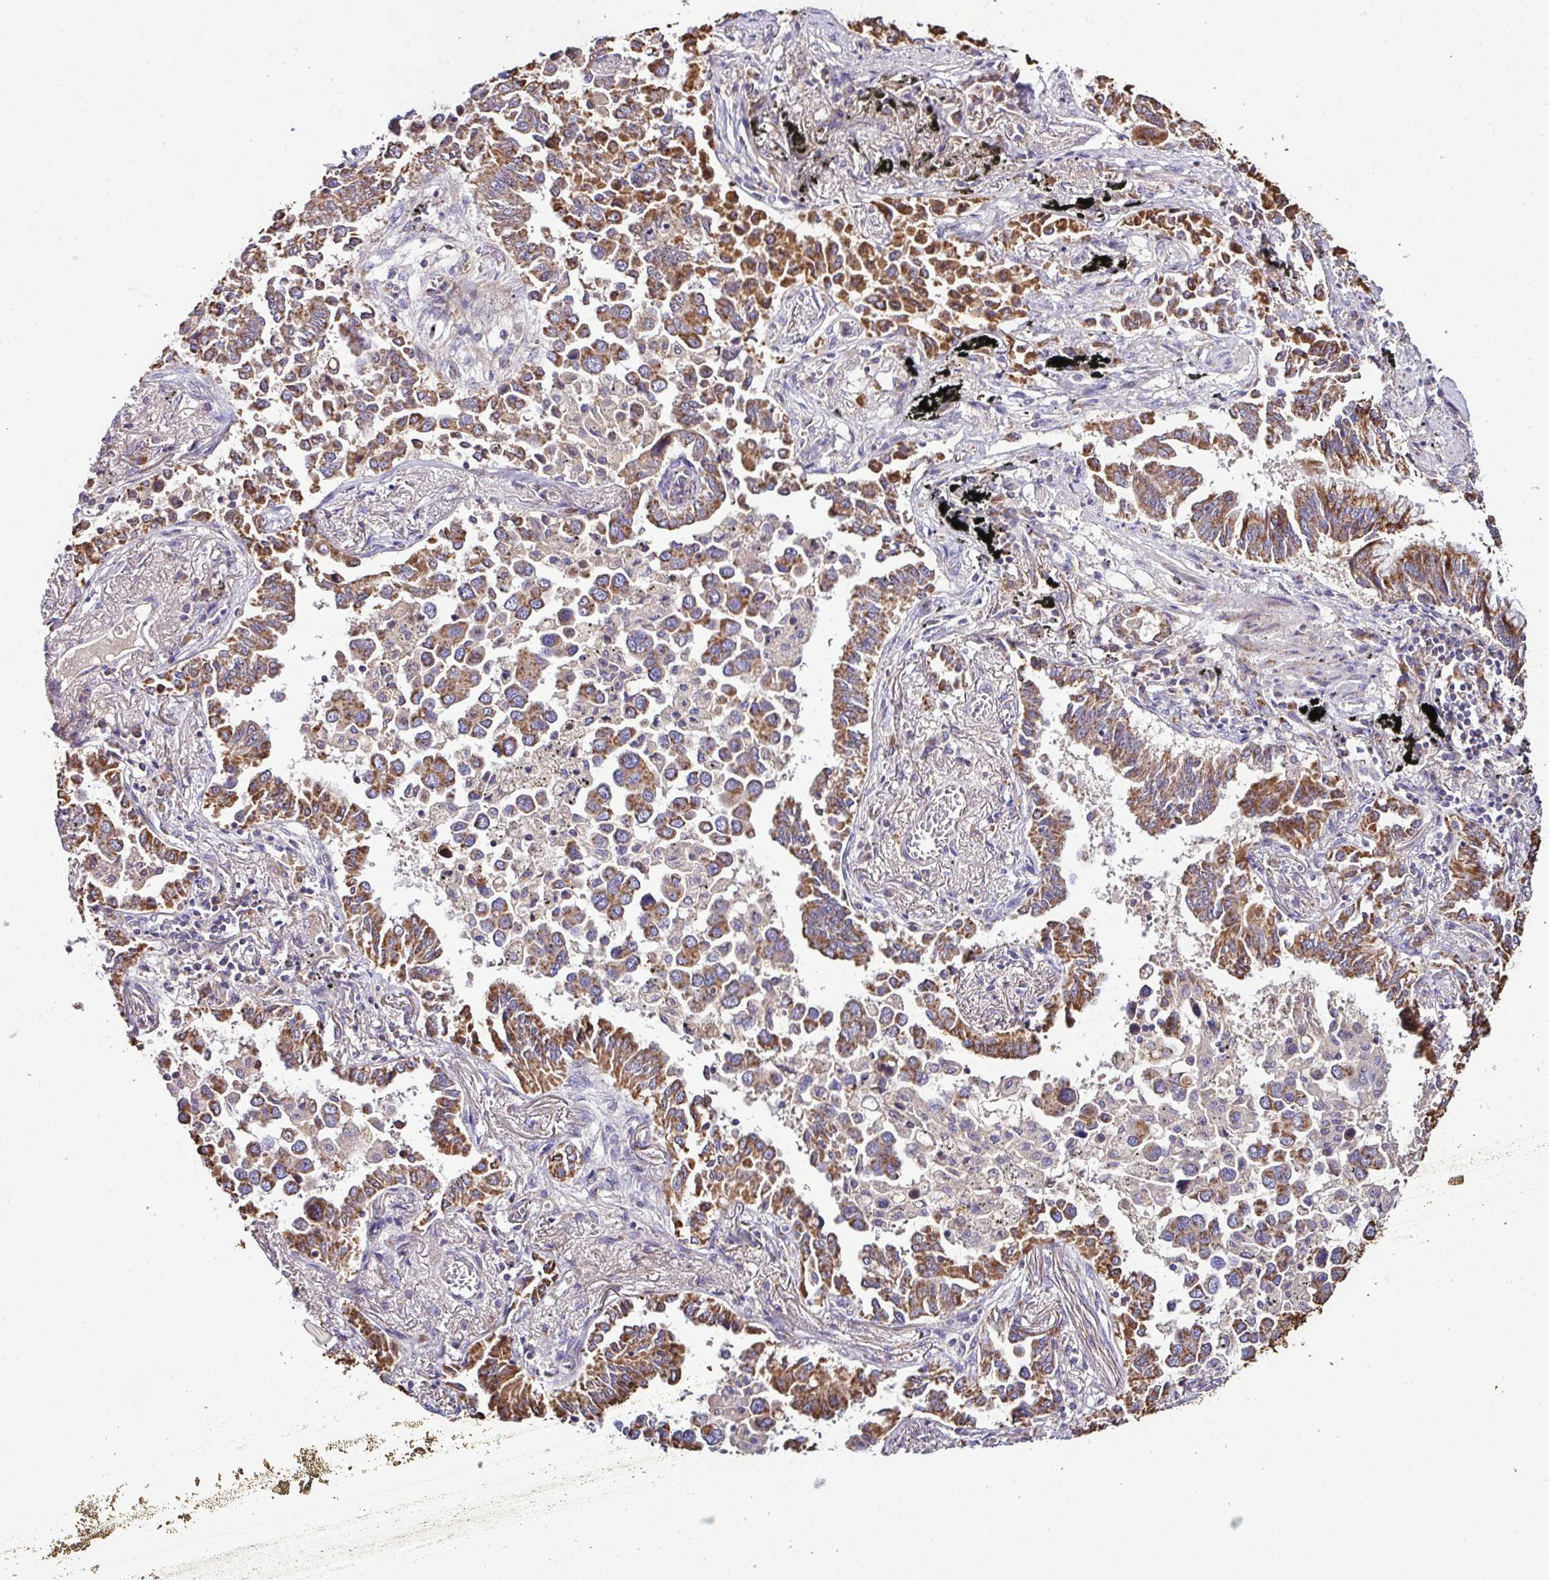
{"staining": {"intensity": "moderate", "quantity": ">75%", "location": "cytoplasmic/membranous"}, "tissue": "lung cancer", "cell_type": "Tumor cells", "image_type": "cancer", "snomed": [{"axis": "morphology", "description": "Adenocarcinoma, NOS"}, {"axis": "topography", "description": "Lung"}], "caption": "Tumor cells exhibit medium levels of moderate cytoplasmic/membranous expression in about >75% of cells in adenocarcinoma (lung). Using DAB (brown) and hematoxylin (blue) stains, captured at high magnification using brightfield microscopy.", "gene": "CPD", "patient": {"sex": "male", "age": 67}}